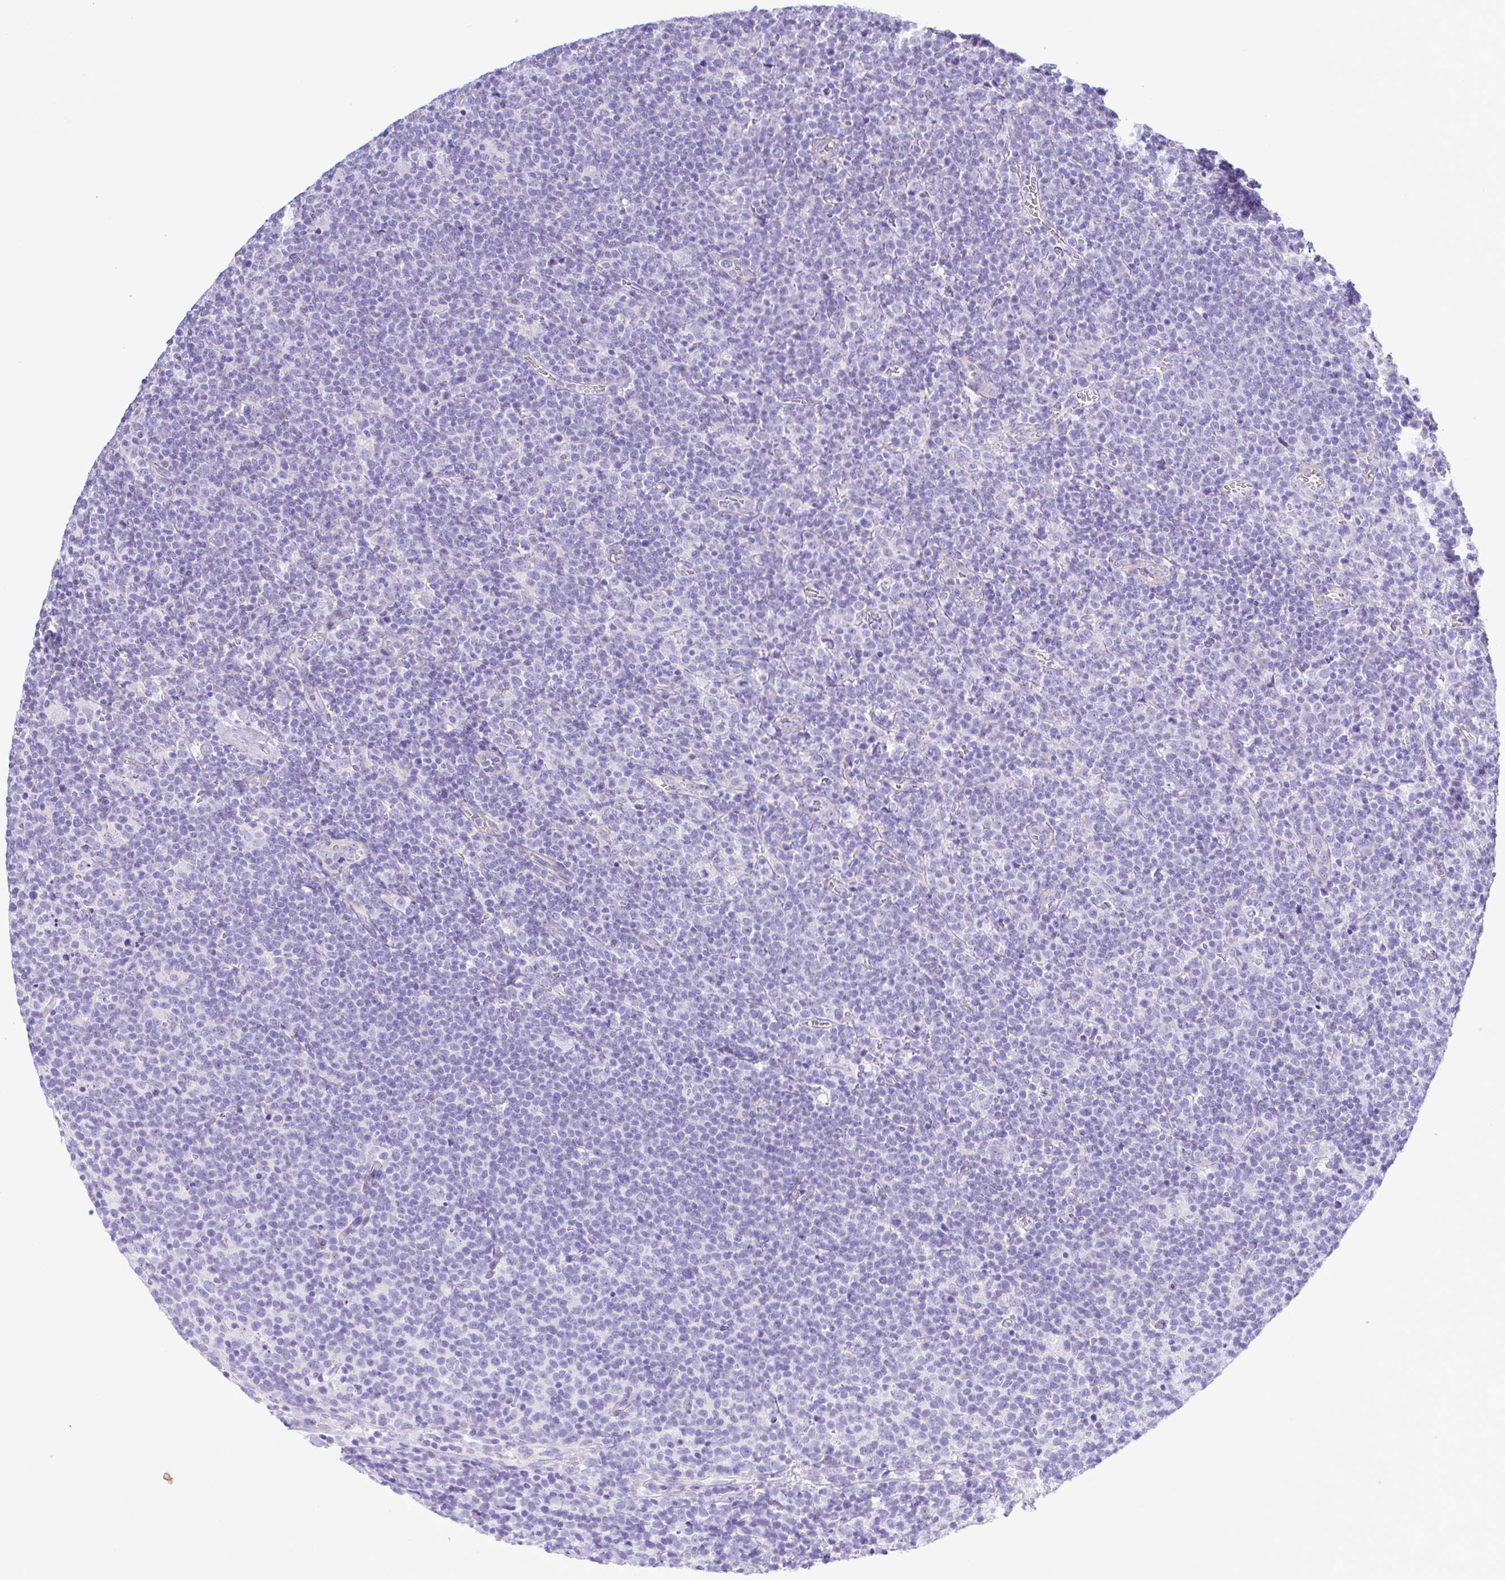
{"staining": {"intensity": "negative", "quantity": "none", "location": "none"}, "tissue": "lymphoma", "cell_type": "Tumor cells", "image_type": "cancer", "snomed": [{"axis": "morphology", "description": "Malignant lymphoma, non-Hodgkin's type, High grade"}, {"axis": "topography", "description": "Lymph node"}], "caption": "A high-resolution image shows immunohistochemistry staining of lymphoma, which reveals no significant expression in tumor cells.", "gene": "CYP11A1", "patient": {"sex": "male", "age": 61}}